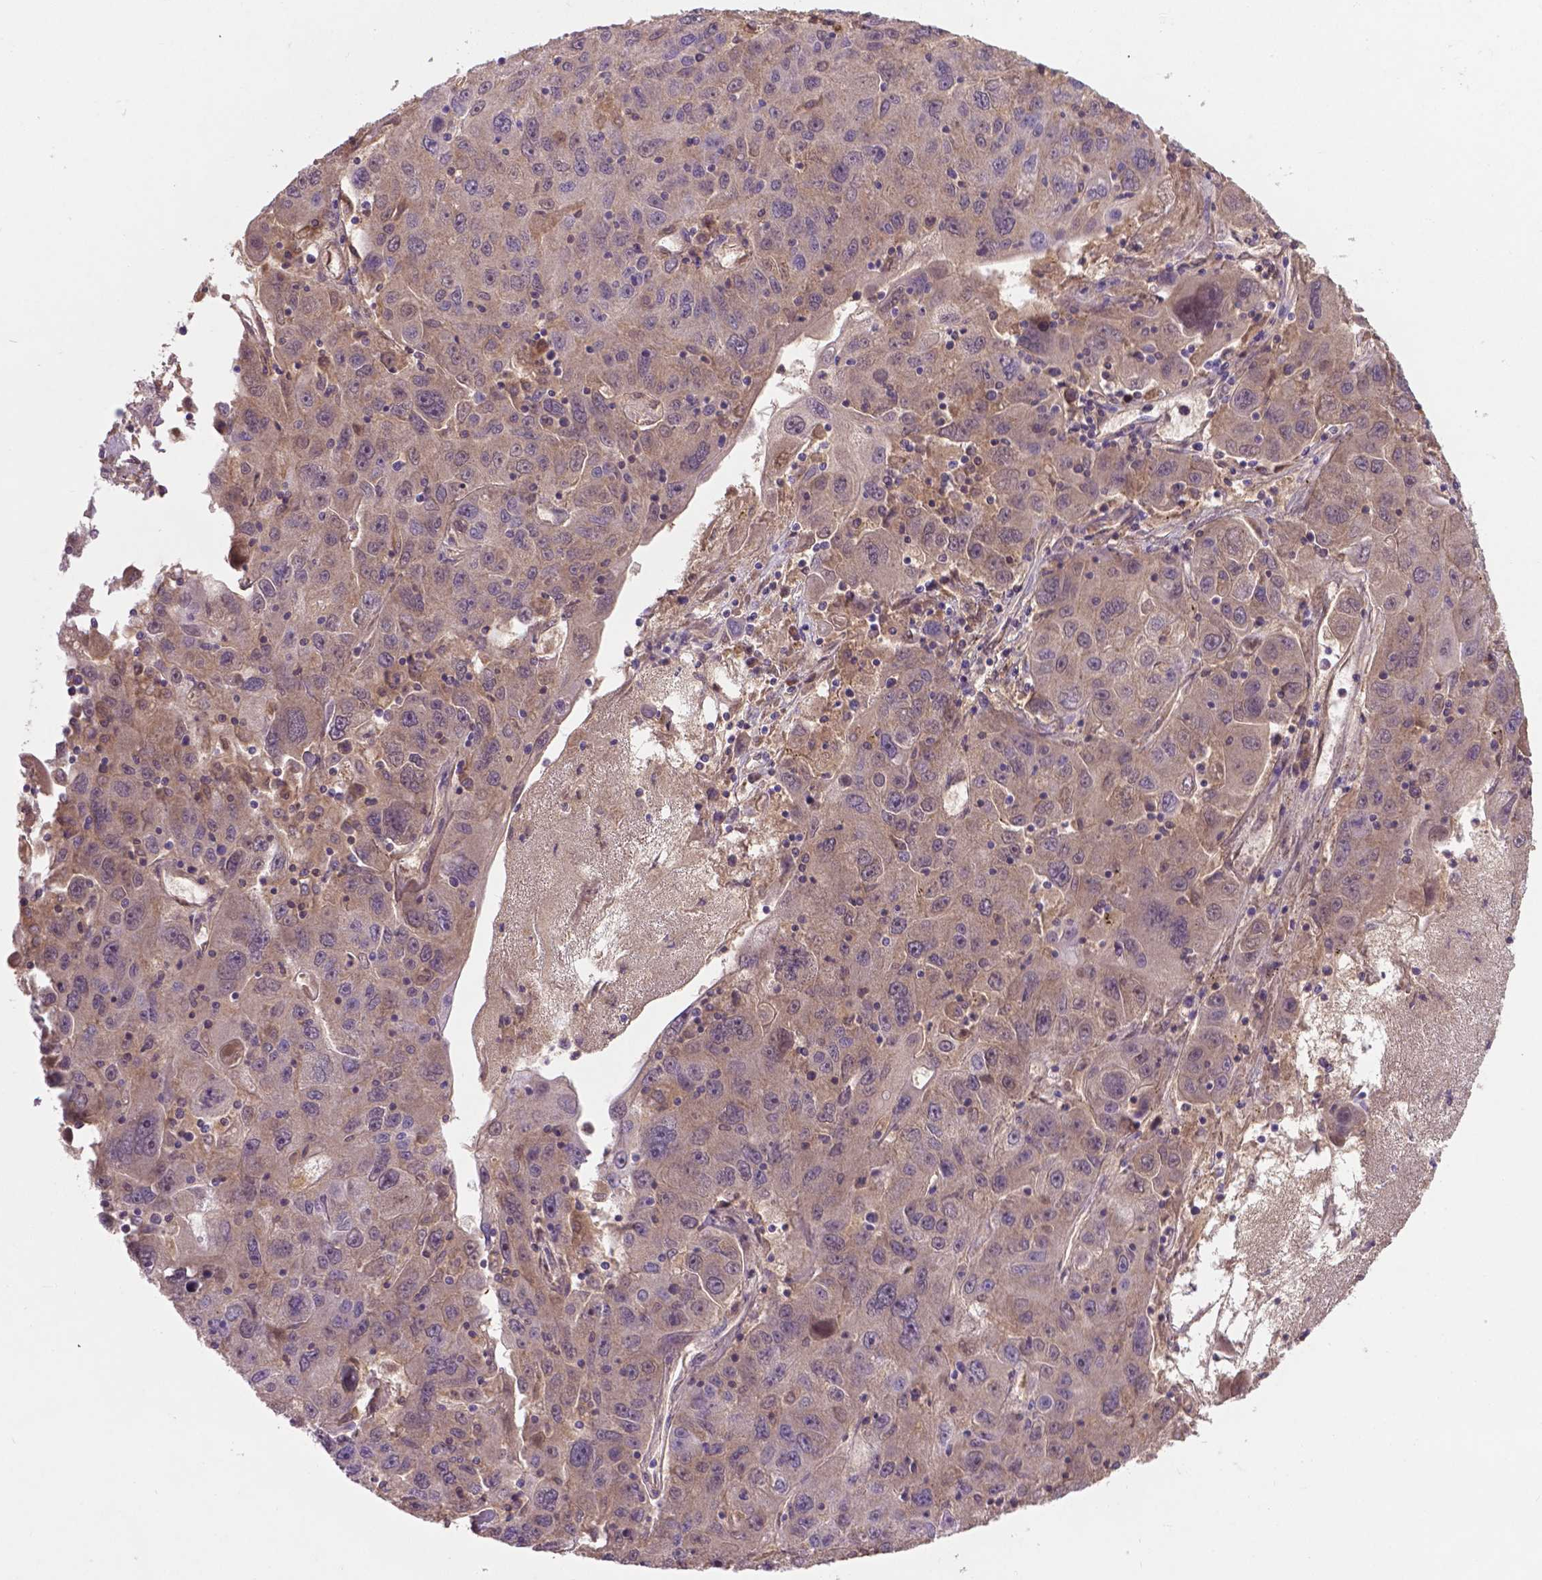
{"staining": {"intensity": "weak", "quantity": "<25%", "location": "cytoplasmic/membranous"}, "tissue": "stomach cancer", "cell_type": "Tumor cells", "image_type": "cancer", "snomed": [{"axis": "morphology", "description": "Adenocarcinoma, NOS"}, {"axis": "topography", "description": "Stomach"}], "caption": "A high-resolution micrograph shows immunohistochemistry (IHC) staining of stomach adenocarcinoma, which displays no significant staining in tumor cells. The staining was performed using DAB (3,3'-diaminobenzidine) to visualize the protein expression in brown, while the nuclei were stained in blue with hematoxylin (Magnification: 20x).", "gene": "SOX17", "patient": {"sex": "male", "age": 56}}